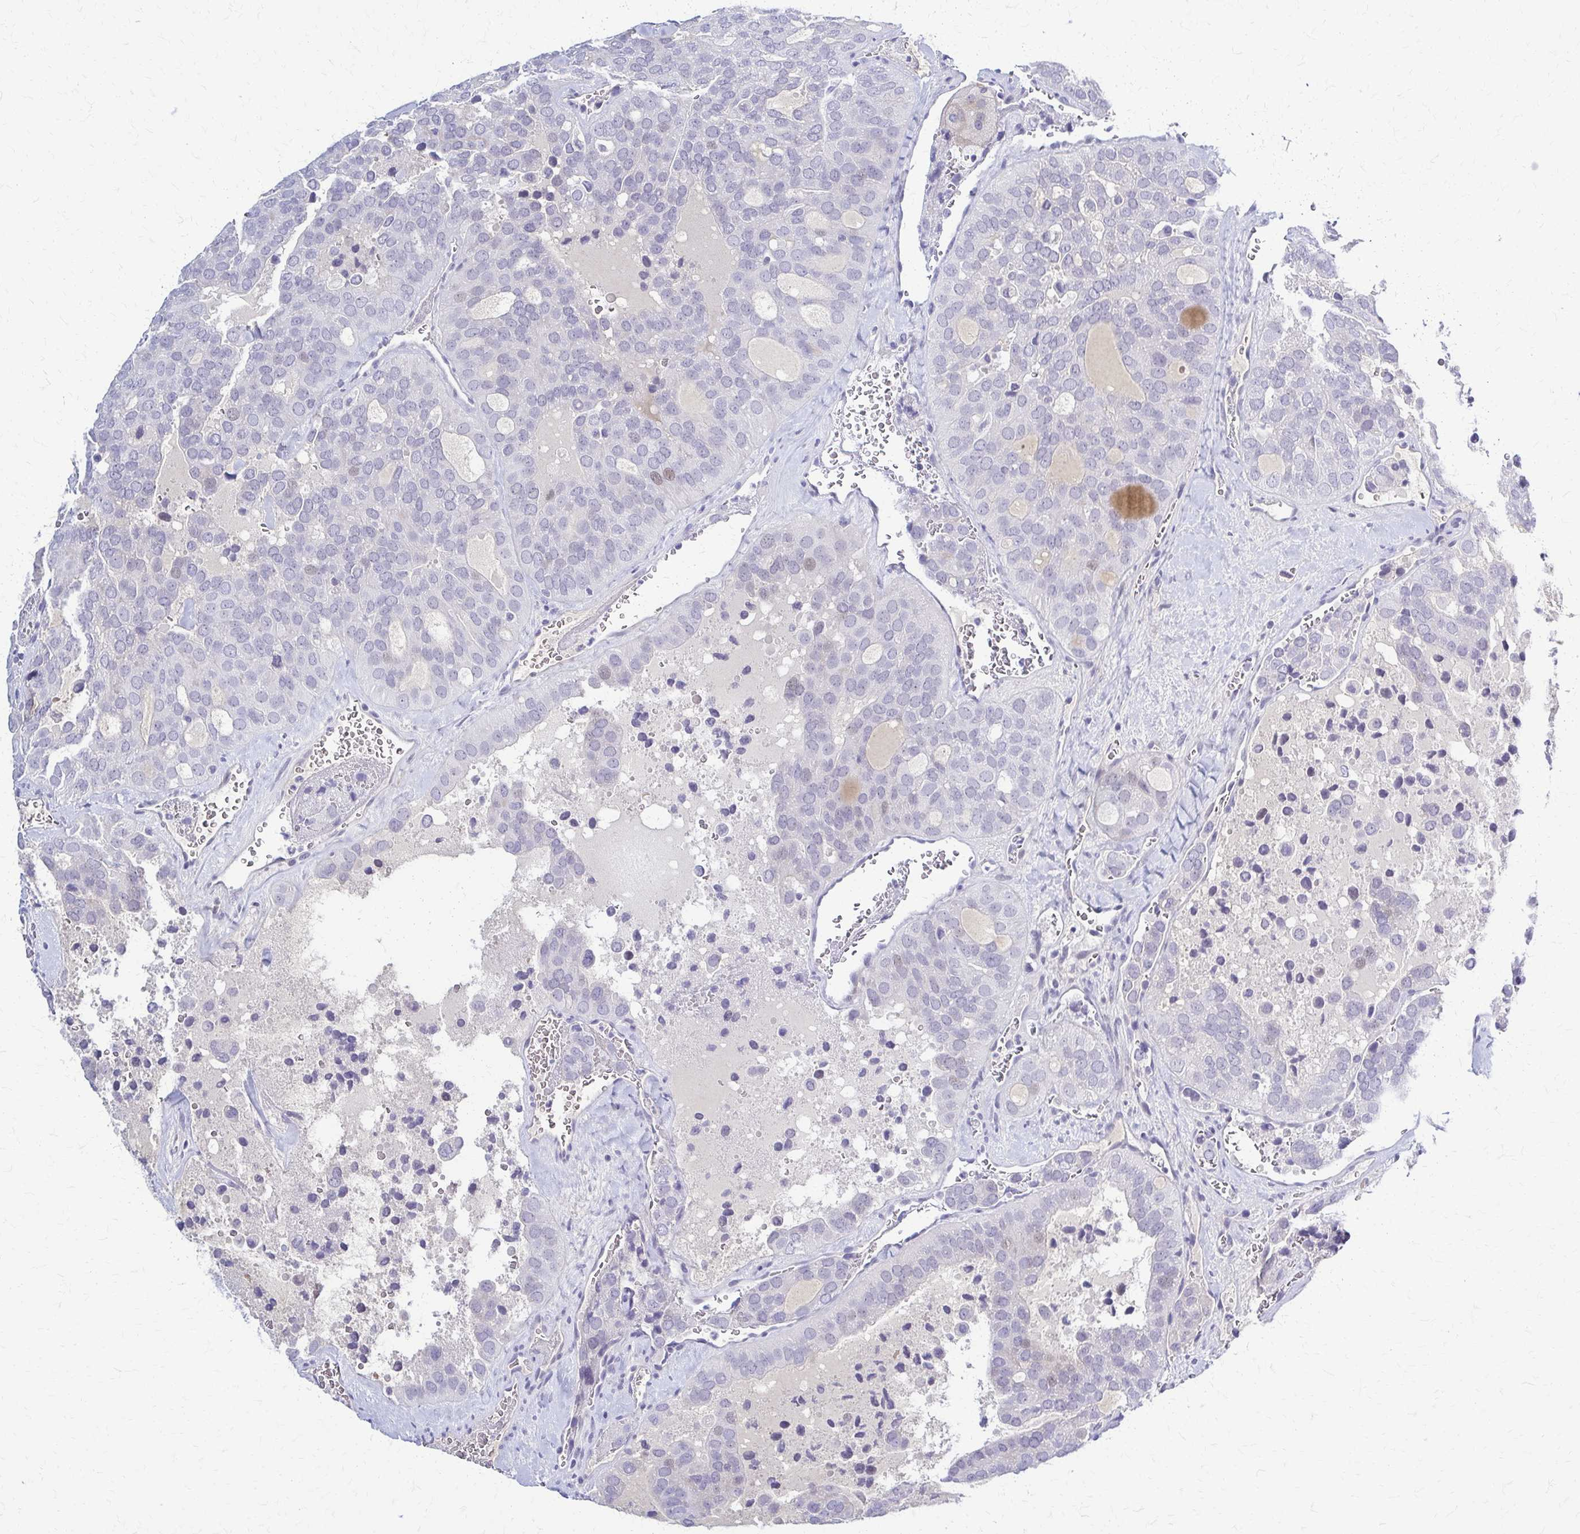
{"staining": {"intensity": "negative", "quantity": "none", "location": "none"}, "tissue": "thyroid cancer", "cell_type": "Tumor cells", "image_type": "cancer", "snomed": [{"axis": "morphology", "description": "Follicular adenoma carcinoma, NOS"}, {"axis": "topography", "description": "Thyroid gland"}], "caption": "Follicular adenoma carcinoma (thyroid) stained for a protein using immunohistochemistry shows no positivity tumor cells.", "gene": "RHOBTB2", "patient": {"sex": "male", "age": 75}}